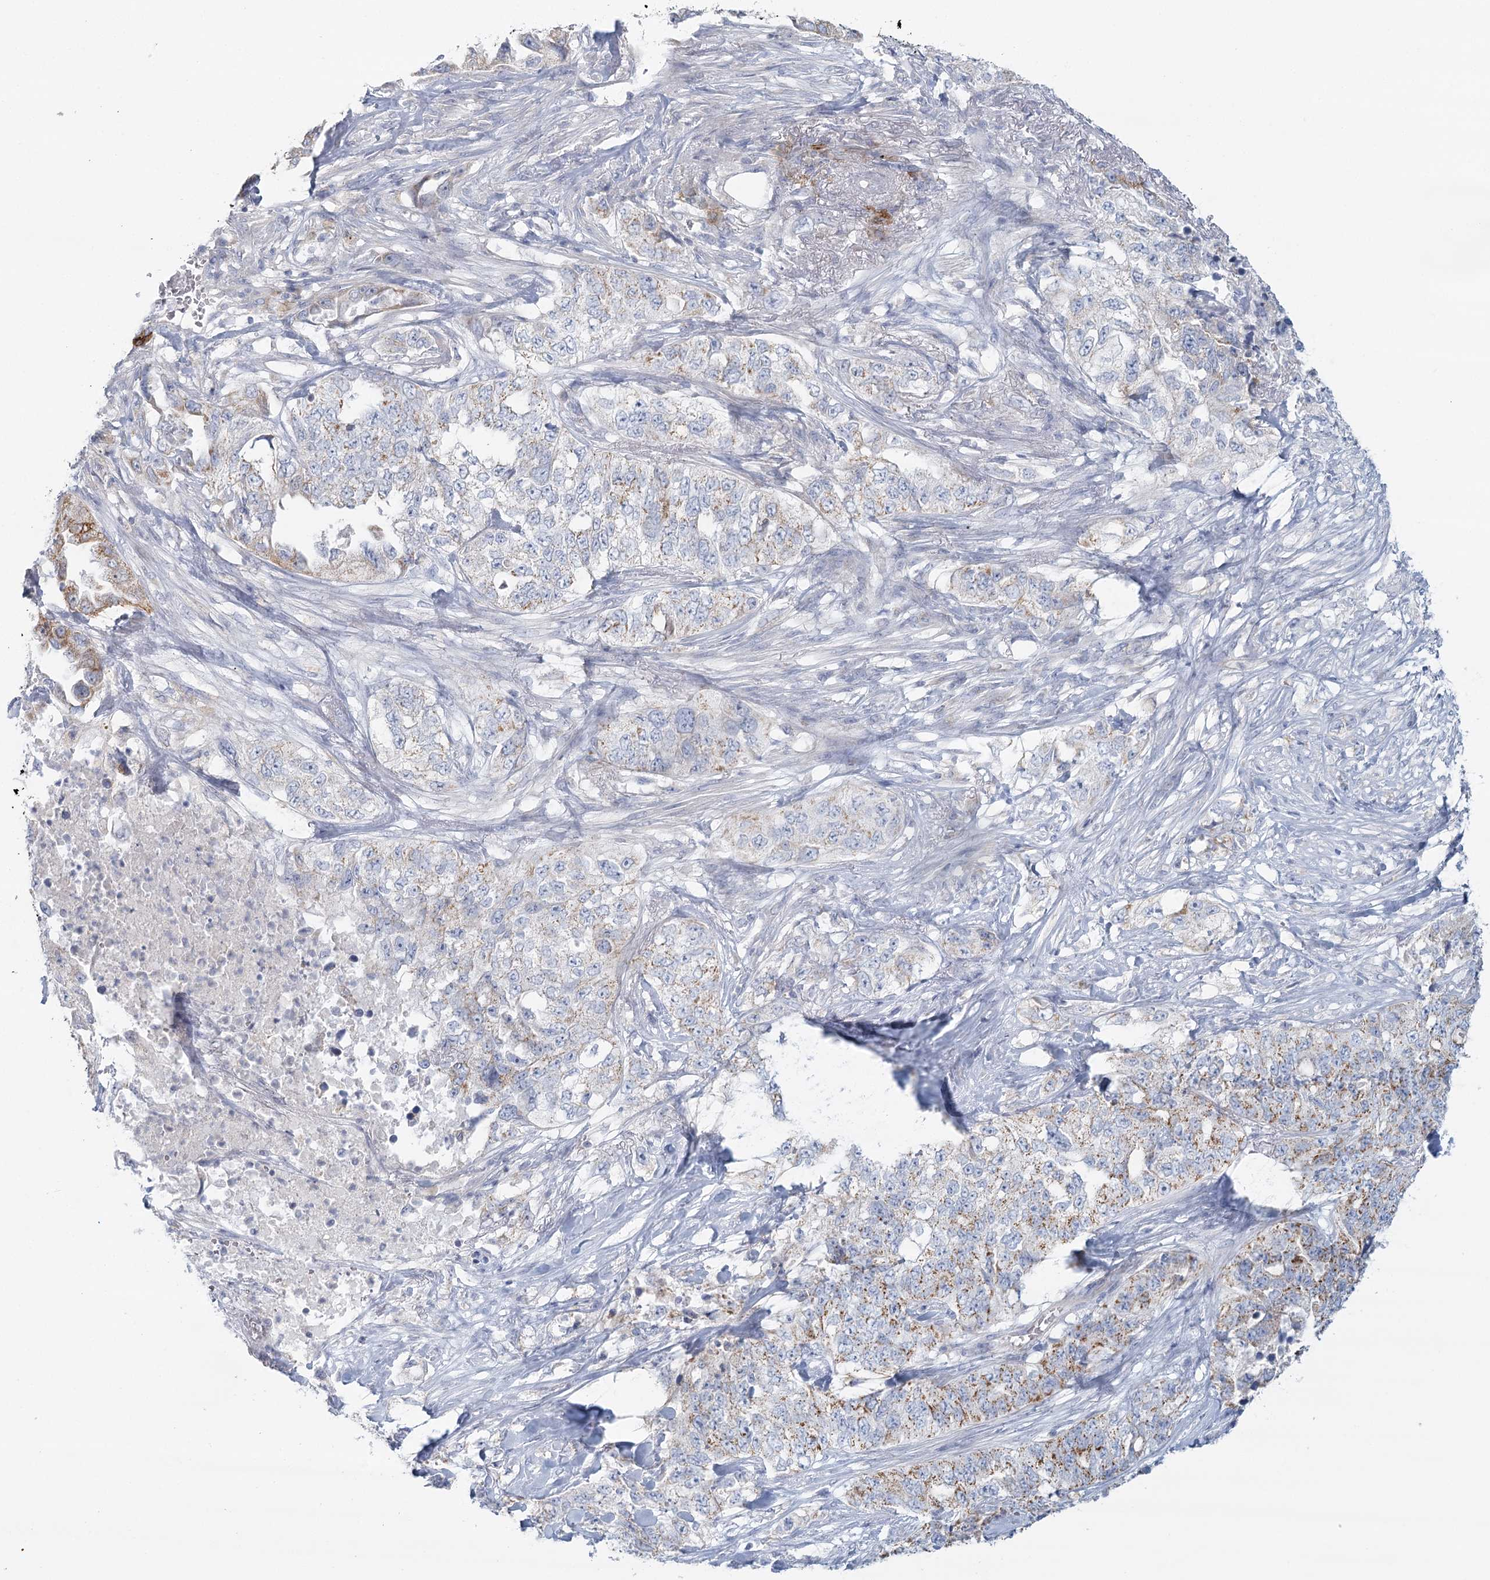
{"staining": {"intensity": "moderate", "quantity": ">75%", "location": "cytoplasmic/membranous"}, "tissue": "lung cancer", "cell_type": "Tumor cells", "image_type": "cancer", "snomed": [{"axis": "morphology", "description": "Adenocarcinoma, NOS"}, {"axis": "topography", "description": "Lung"}], "caption": "This is an image of immunohistochemistry staining of lung adenocarcinoma, which shows moderate expression in the cytoplasmic/membranous of tumor cells.", "gene": "BPHL", "patient": {"sex": "female", "age": 51}}